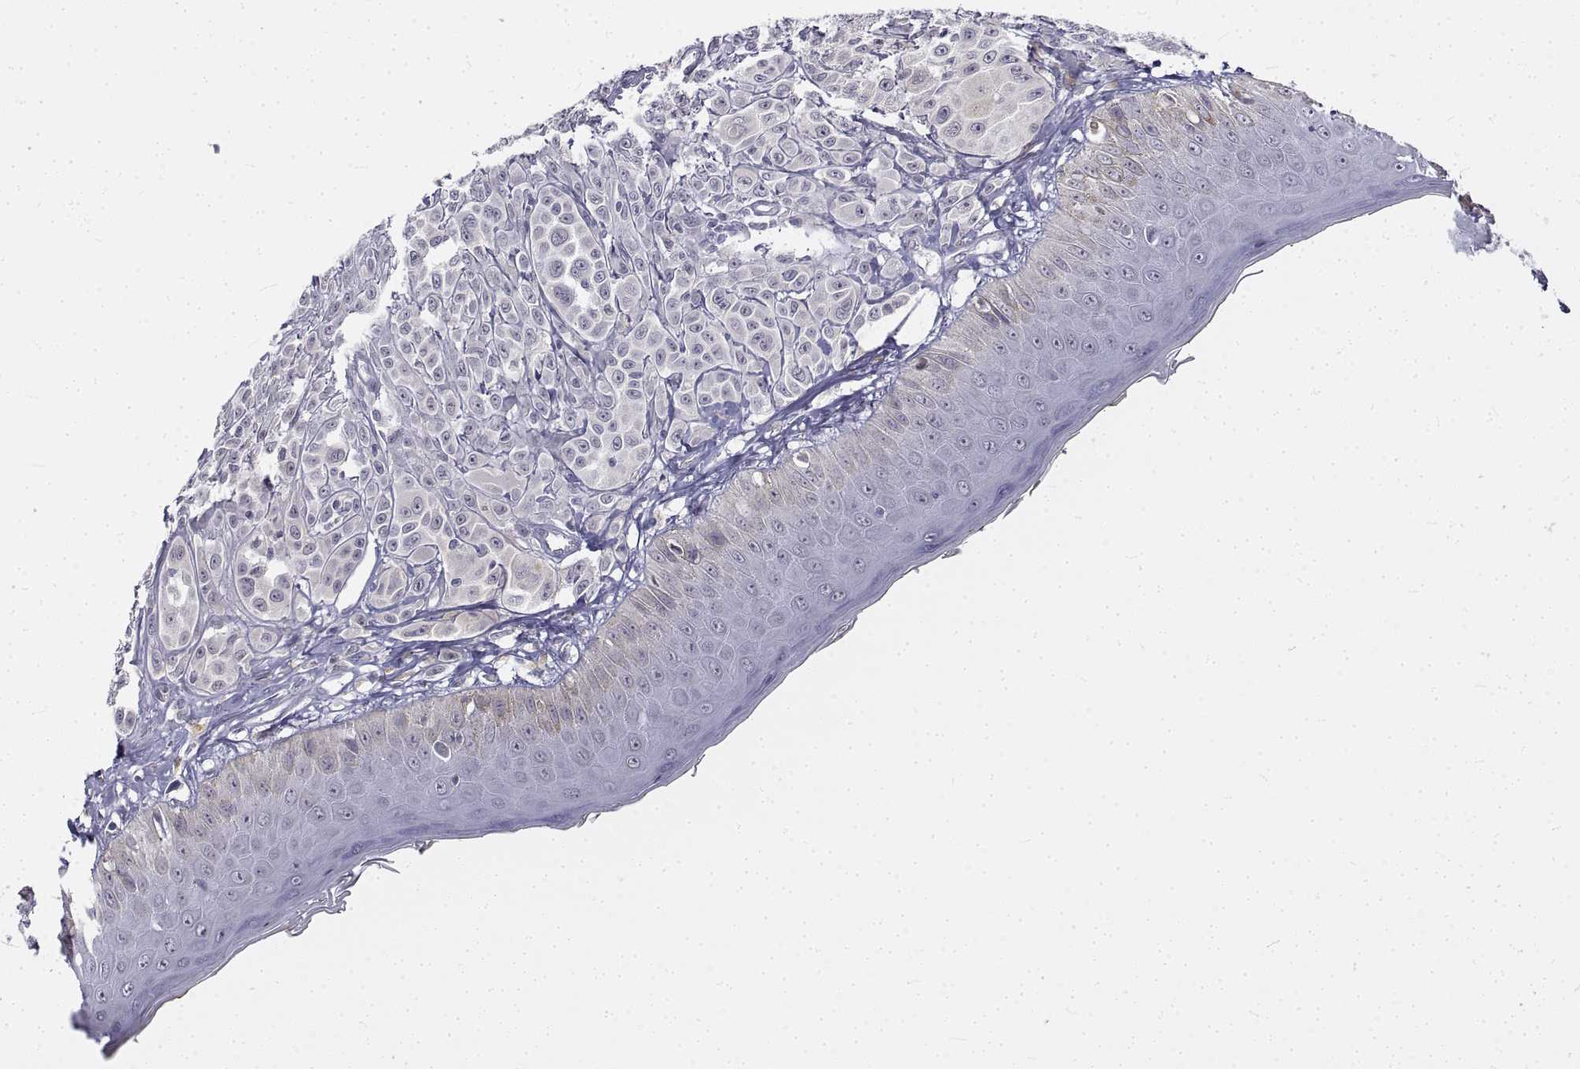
{"staining": {"intensity": "negative", "quantity": "none", "location": "none"}, "tissue": "melanoma", "cell_type": "Tumor cells", "image_type": "cancer", "snomed": [{"axis": "morphology", "description": "Malignant melanoma, NOS"}, {"axis": "topography", "description": "Skin"}], "caption": "High magnification brightfield microscopy of melanoma stained with DAB (brown) and counterstained with hematoxylin (blue): tumor cells show no significant staining.", "gene": "ANO2", "patient": {"sex": "male", "age": 67}}